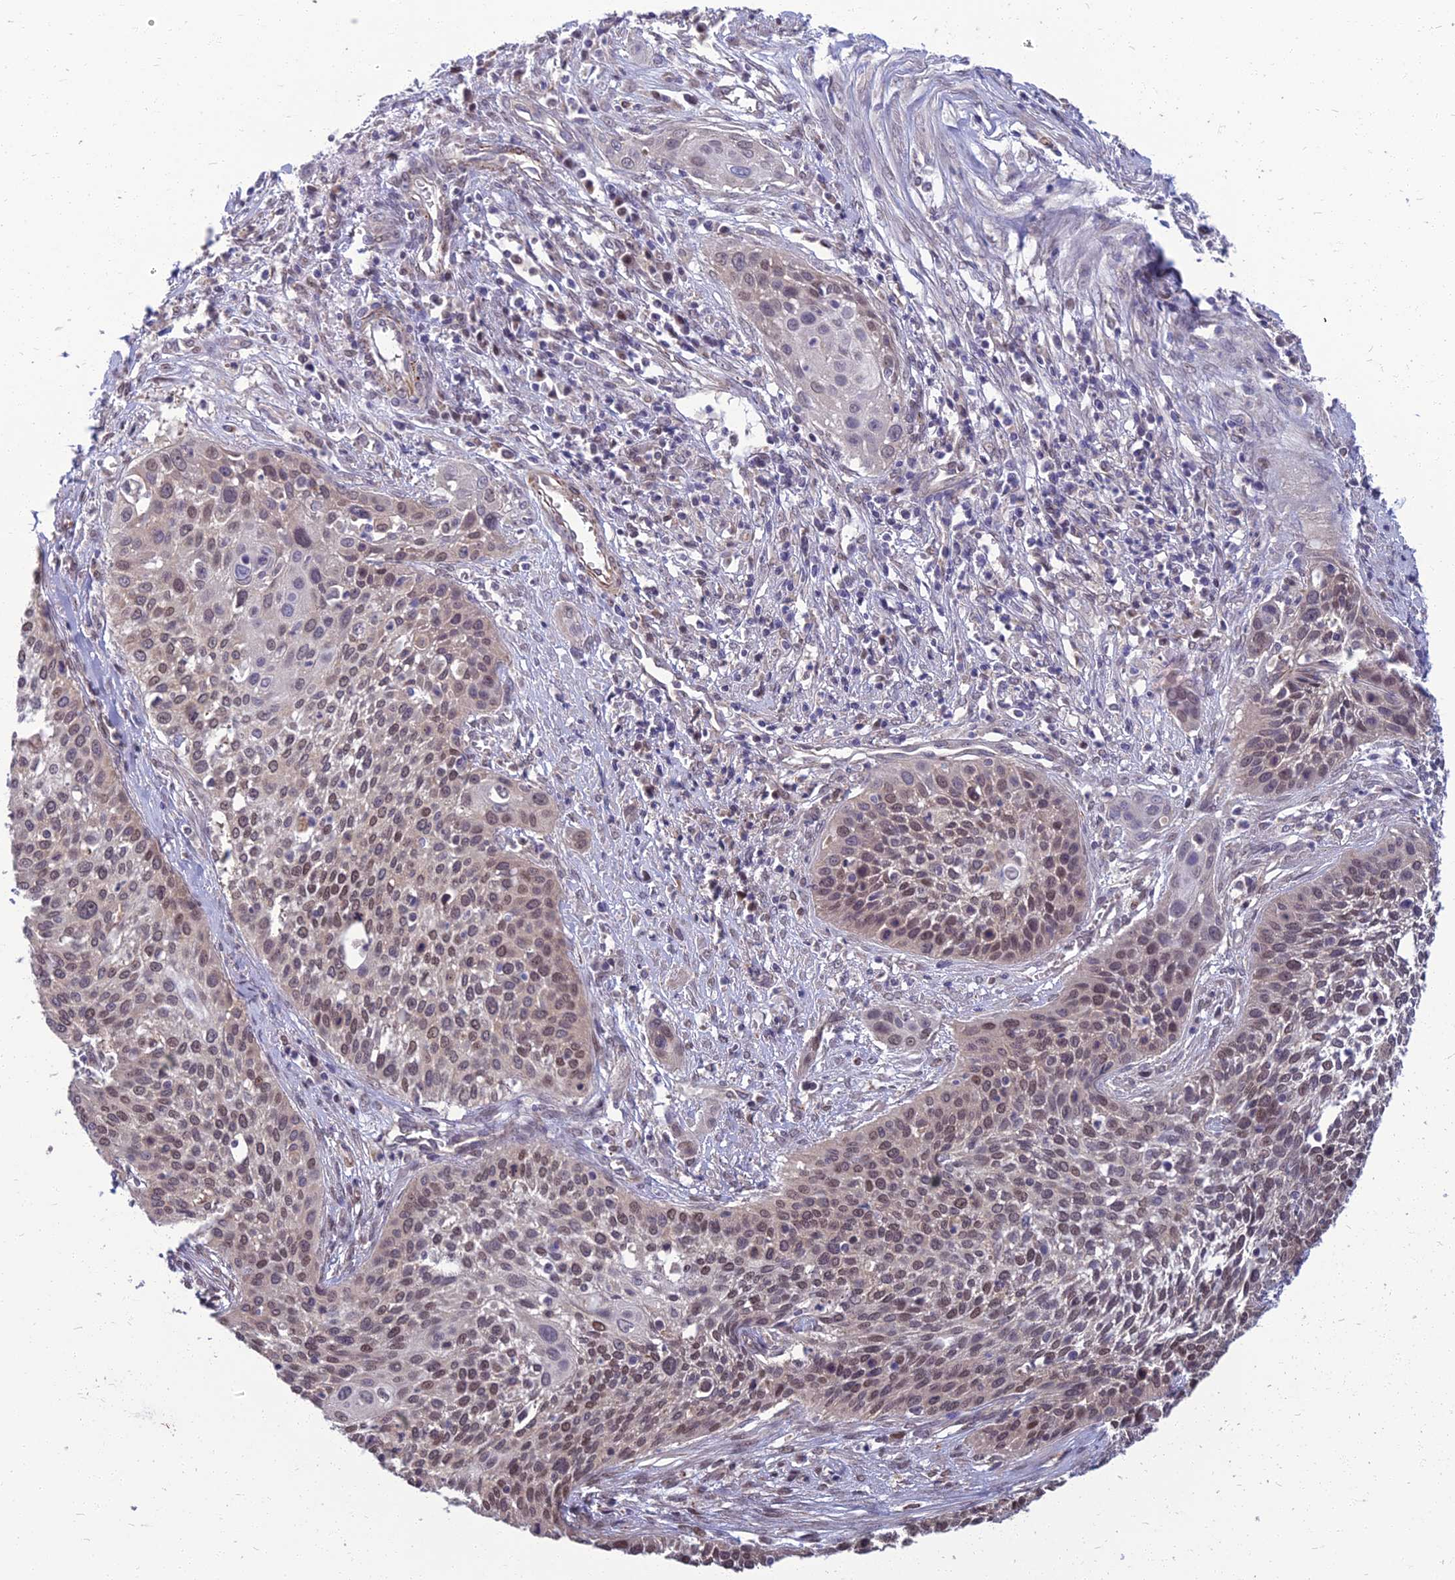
{"staining": {"intensity": "moderate", "quantity": "25%-75%", "location": "nuclear"}, "tissue": "cervical cancer", "cell_type": "Tumor cells", "image_type": "cancer", "snomed": [{"axis": "morphology", "description": "Squamous cell carcinoma, NOS"}, {"axis": "topography", "description": "Cervix"}], "caption": "DAB (3,3'-diaminobenzidine) immunohistochemical staining of cervical cancer (squamous cell carcinoma) demonstrates moderate nuclear protein positivity in about 25%-75% of tumor cells. (Stains: DAB in brown, nuclei in blue, Microscopy: brightfield microscopy at high magnification).", "gene": "NR4A3", "patient": {"sex": "female", "age": 34}}